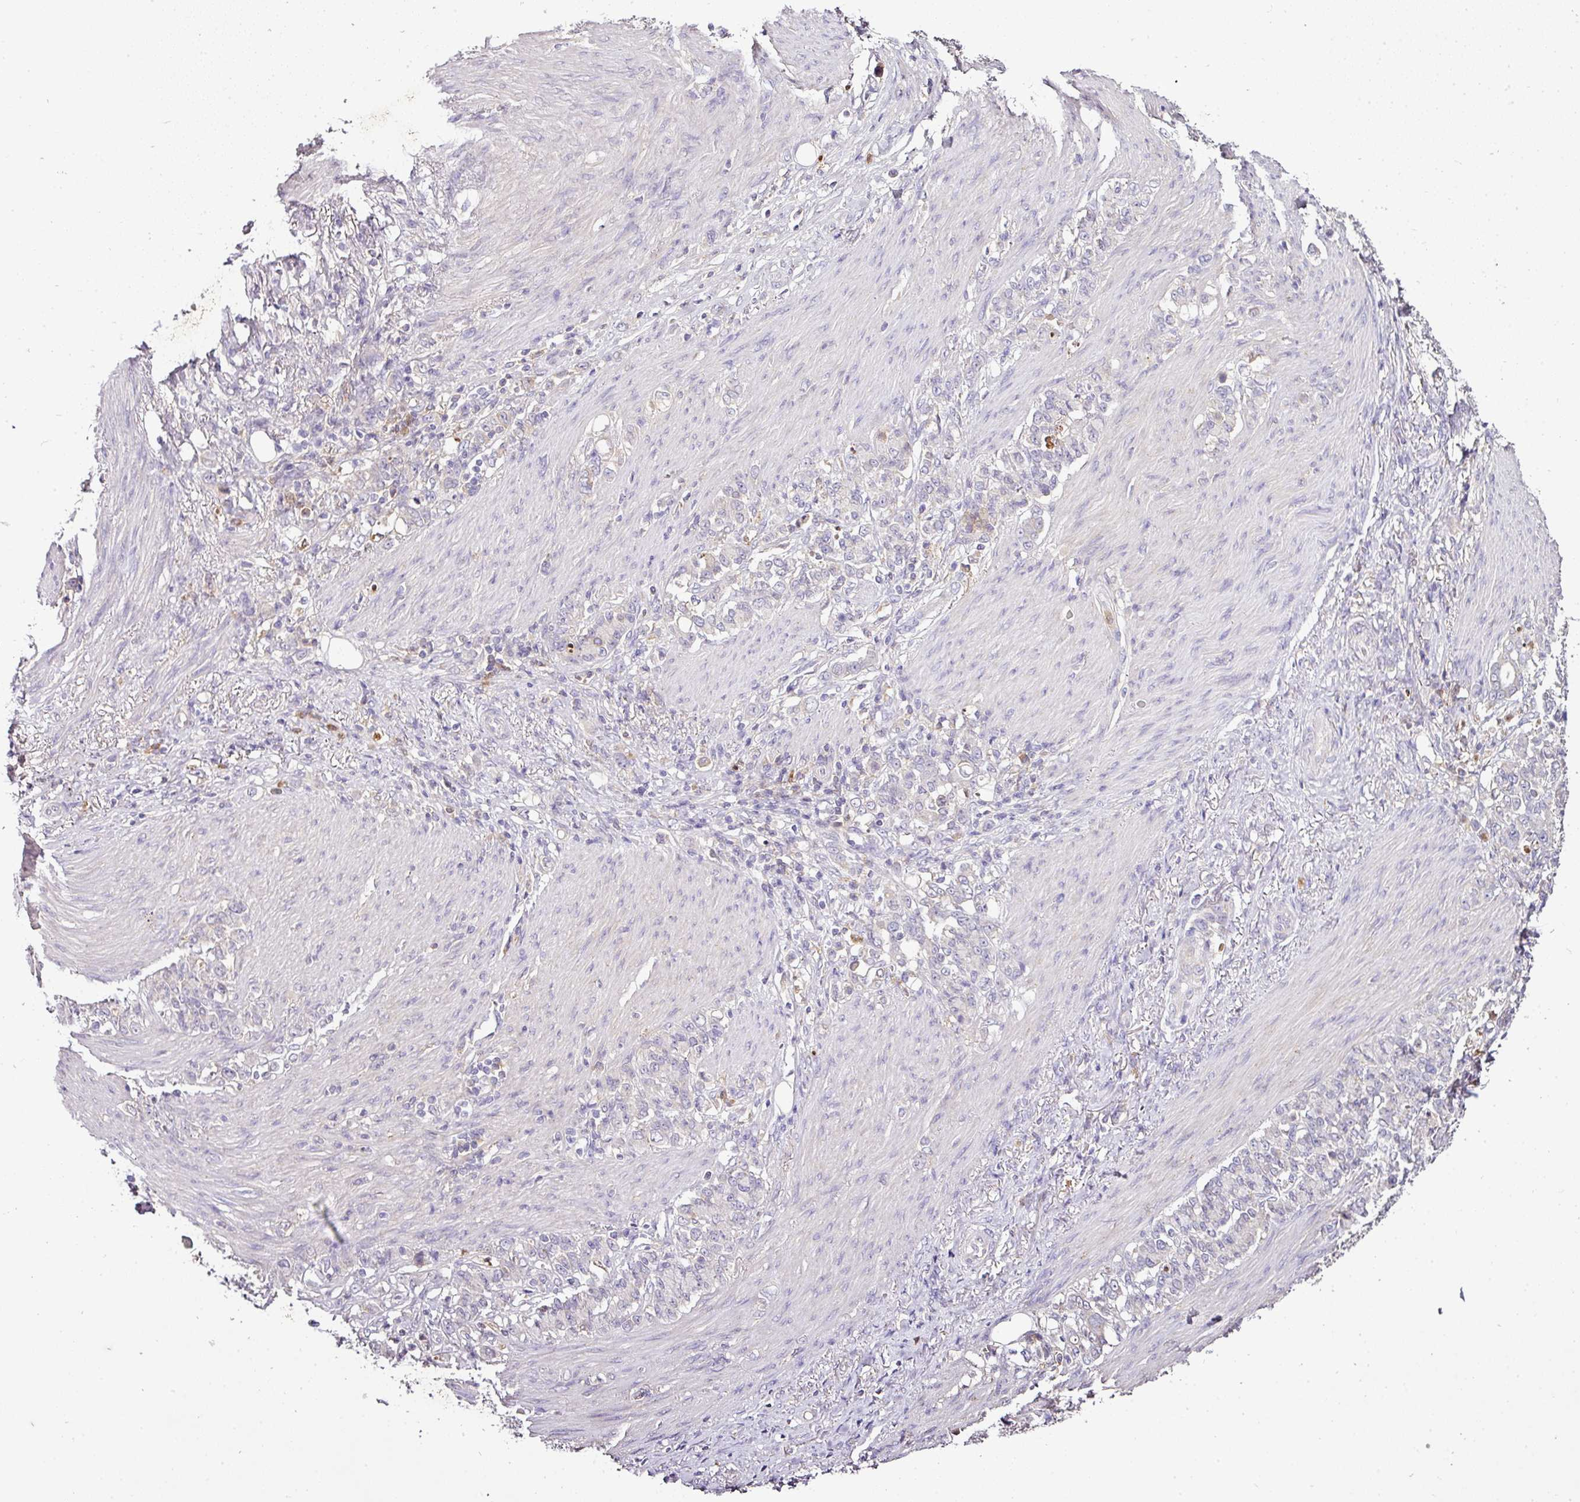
{"staining": {"intensity": "negative", "quantity": "none", "location": "none"}, "tissue": "stomach cancer", "cell_type": "Tumor cells", "image_type": "cancer", "snomed": [{"axis": "morphology", "description": "Adenocarcinoma, NOS"}, {"axis": "topography", "description": "Stomach"}], "caption": "DAB immunohistochemical staining of human stomach adenocarcinoma exhibits no significant expression in tumor cells. (DAB IHC, high magnification).", "gene": "CAB39L", "patient": {"sex": "female", "age": 79}}